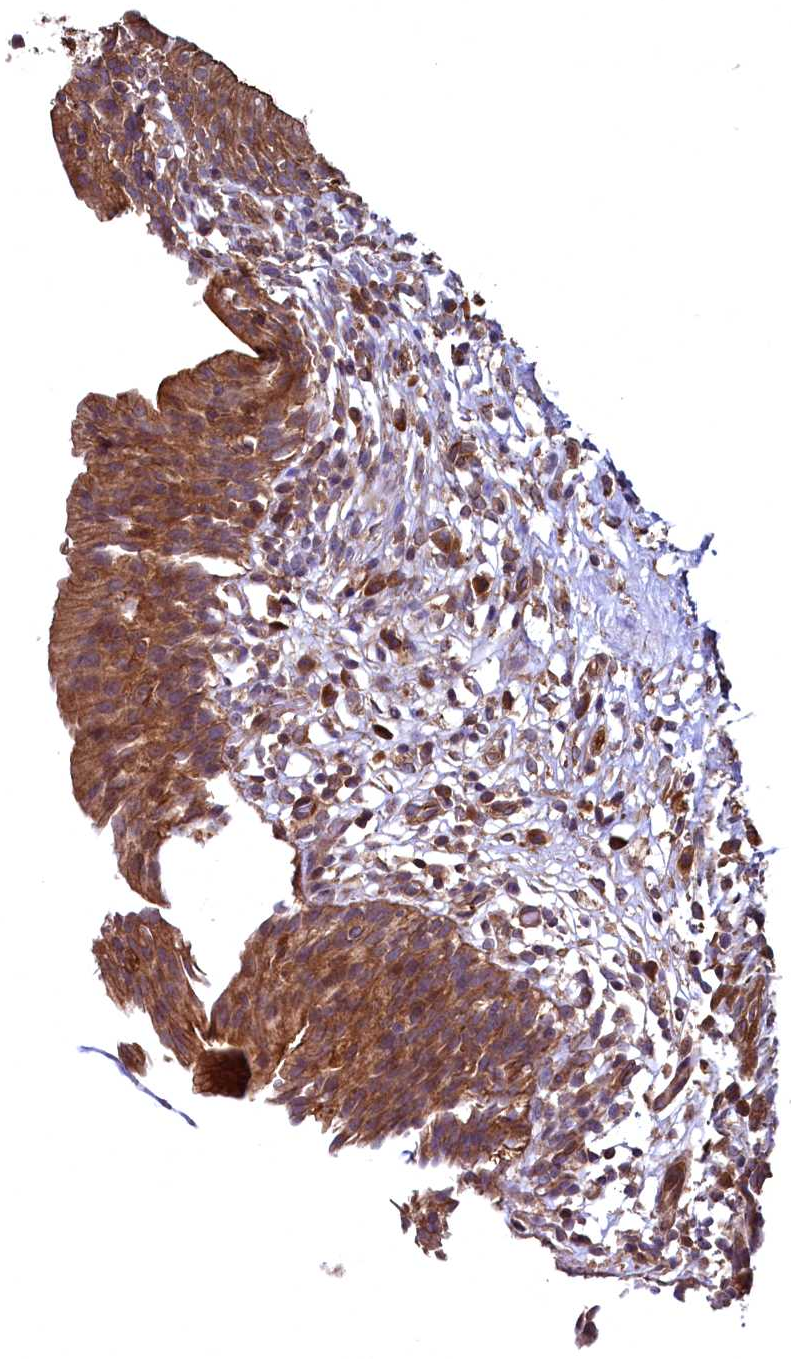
{"staining": {"intensity": "strong", "quantity": ">75%", "location": "cytoplasmic/membranous"}, "tissue": "urinary bladder", "cell_type": "Urothelial cells", "image_type": "normal", "snomed": [{"axis": "morphology", "description": "Normal tissue, NOS"}, {"axis": "morphology", "description": "Inflammation, NOS"}, {"axis": "topography", "description": "Urinary bladder"}], "caption": "The histopathology image reveals staining of unremarkable urinary bladder, revealing strong cytoplasmic/membranous protein expression (brown color) within urothelial cells.", "gene": "SVIP", "patient": {"sex": "male", "age": 63}}